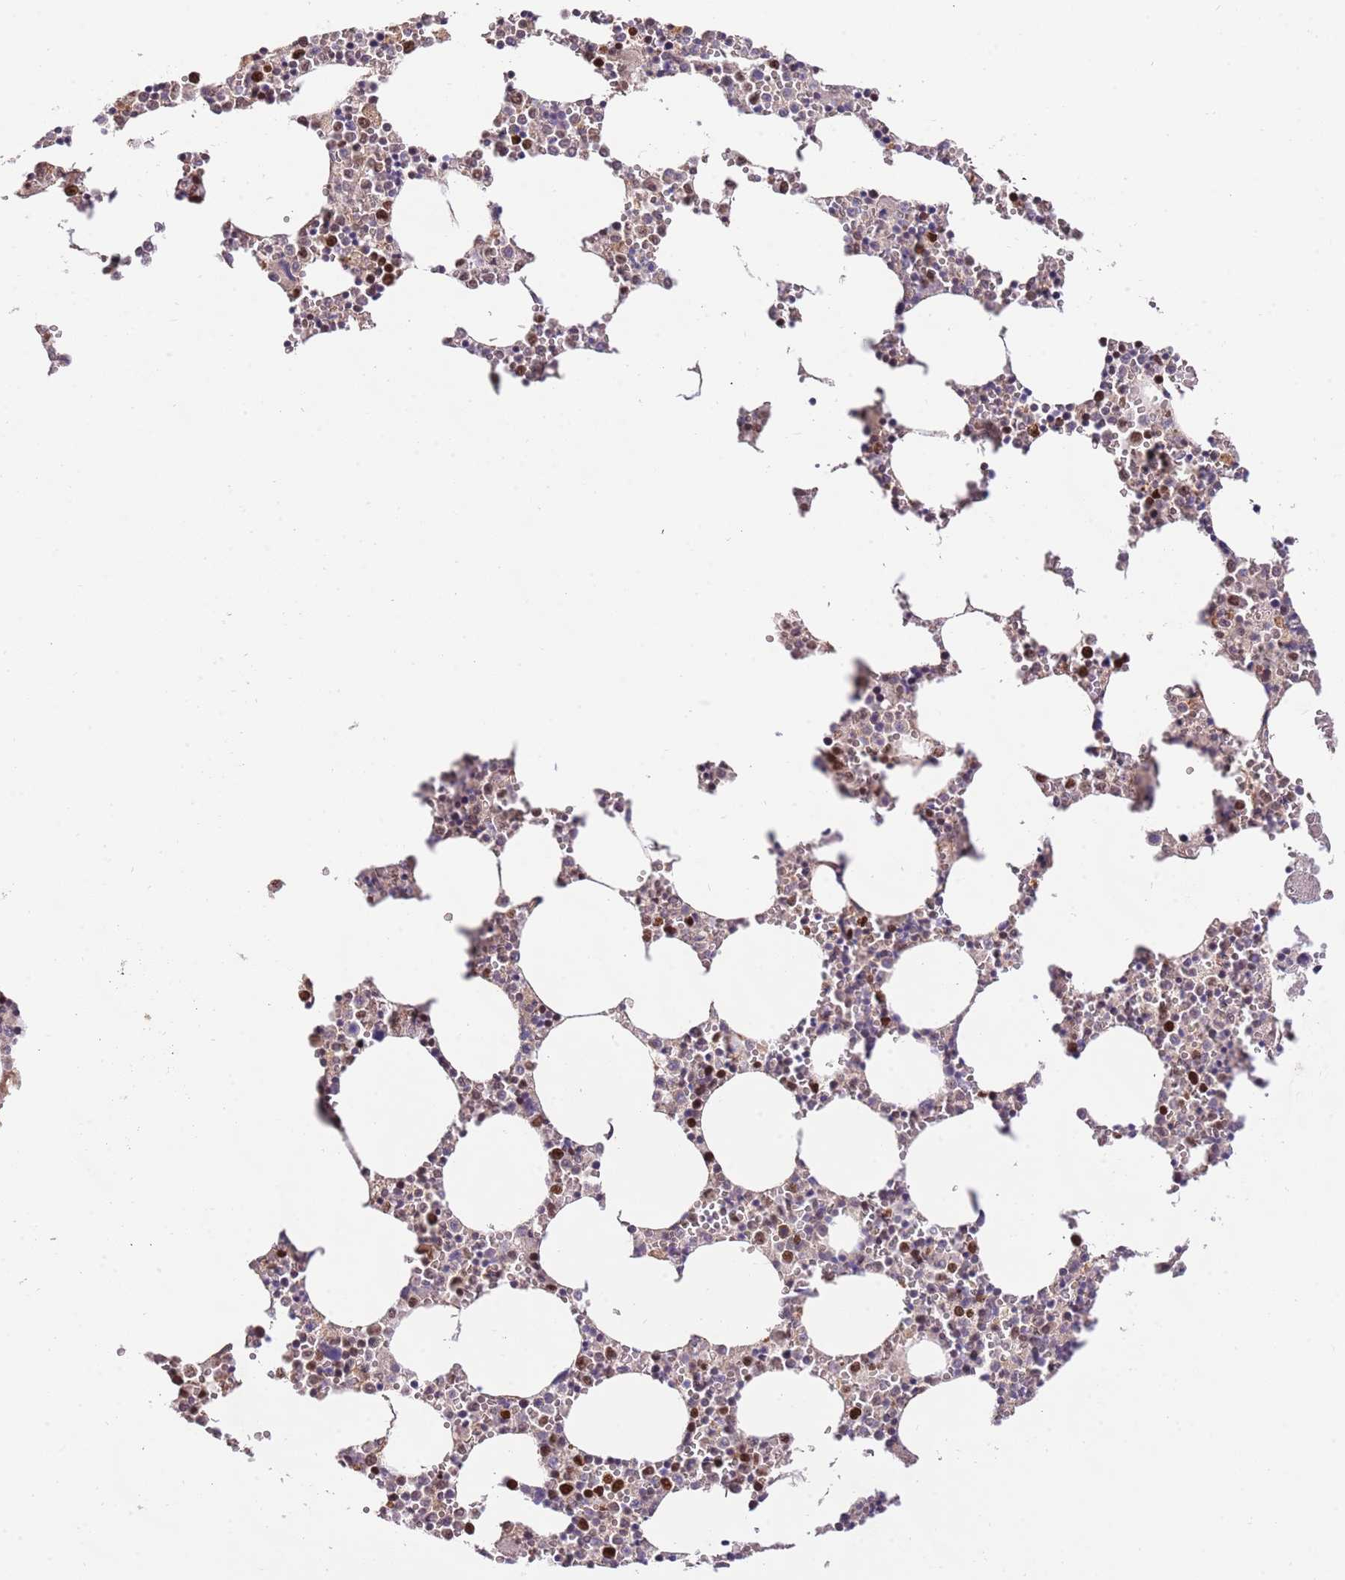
{"staining": {"intensity": "moderate", "quantity": "25%-75%", "location": "nuclear"}, "tissue": "bone marrow", "cell_type": "Hematopoietic cells", "image_type": "normal", "snomed": [{"axis": "morphology", "description": "Normal tissue, NOS"}, {"axis": "topography", "description": "Bone marrow"}], "caption": "Immunohistochemistry (IHC) of benign human bone marrow reveals medium levels of moderate nuclear positivity in approximately 25%-75% of hematopoietic cells.", "gene": "RIF1", "patient": {"sex": "female", "age": 64}}